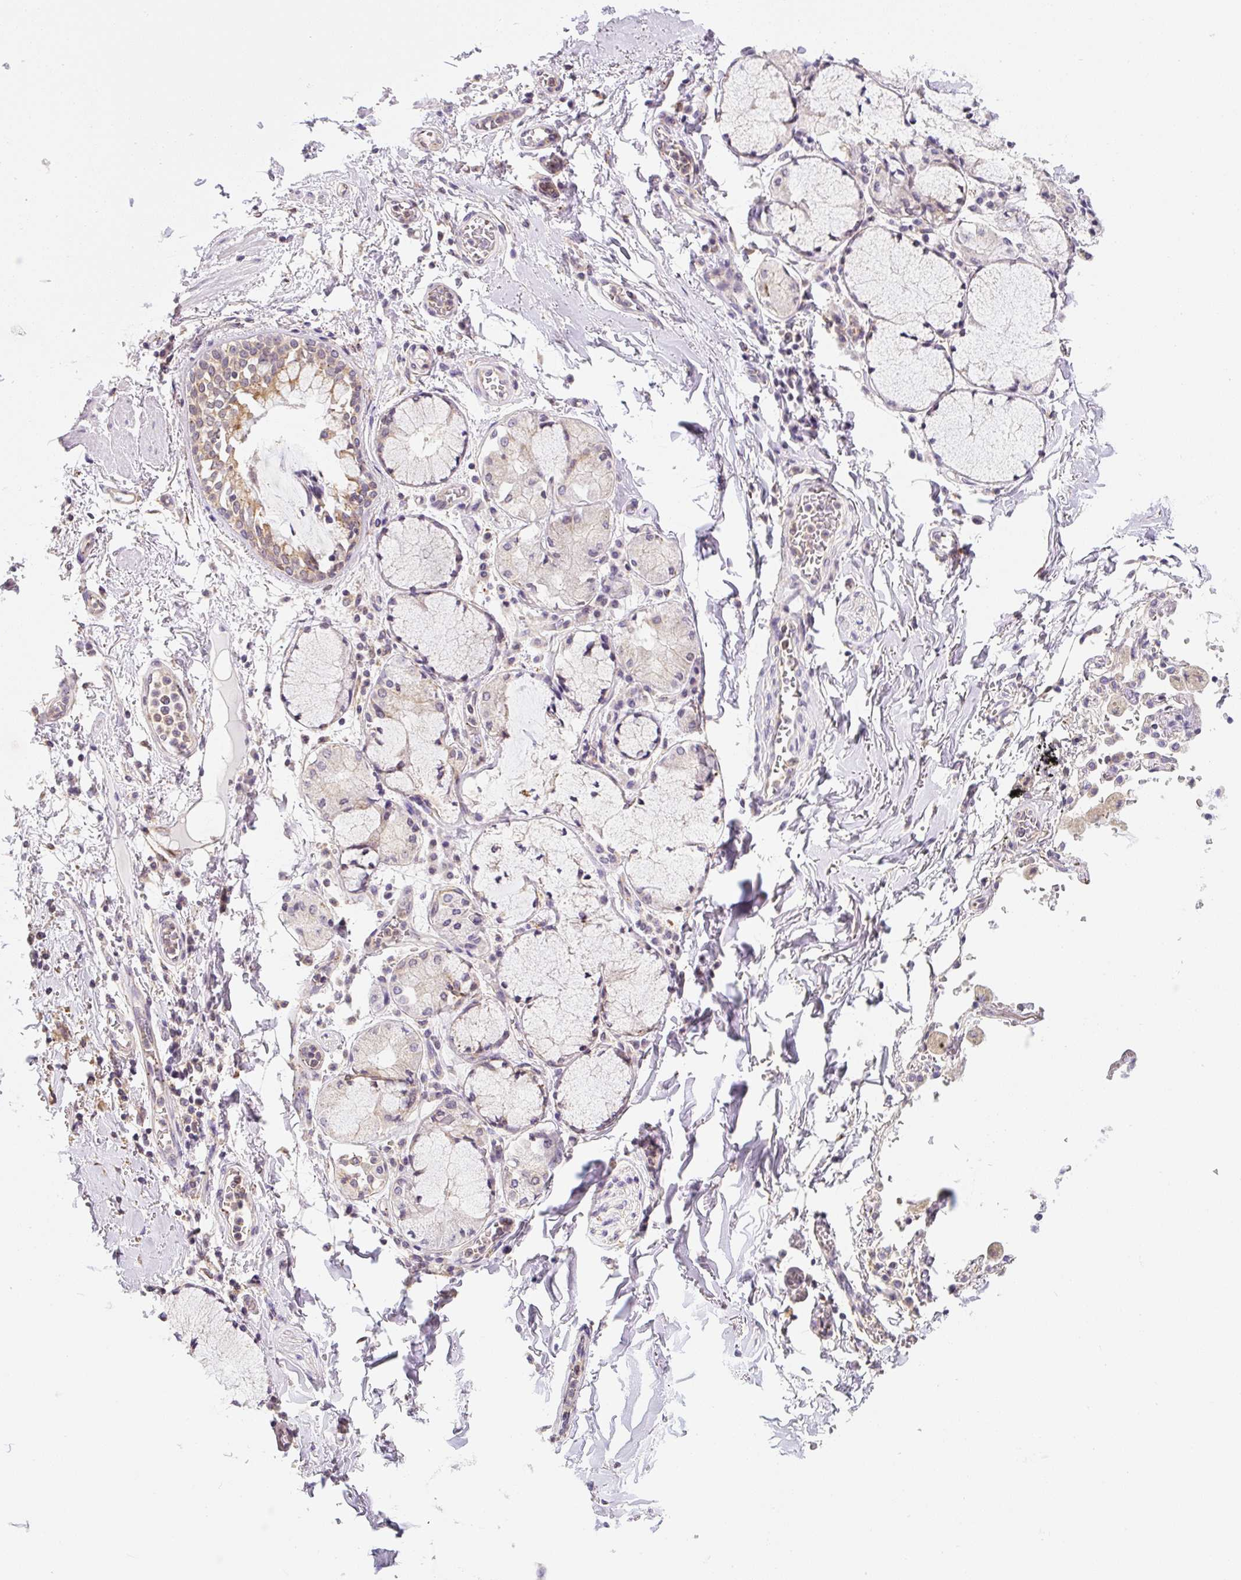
{"staining": {"intensity": "negative", "quantity": "none", "location": "none"}, "tissue": "soft tissue", "cell_type": "Fibroblasts", "image_type": "normal", "snomed": [{"axis": "morphology", "description": "Normal tissue, NOS"}, {"axis": "morphology", "description": "Degeneration, NOS"}, {"axis": "topography", "description": "Cartilage tissue"}, {"axis": "topography", "description": "Lung"}], "caption": "Immunohistochemical staining of unremarkable soft tissue displays no significant positivity in fibroblasts. The staining was performed using DAB (3,3'-diaminobenzidine) to visualize the protein expression in brown, while the nuclei were stained in blue with hematoxylin (Magnification: 20x).", "gene": "PLA2G4A", "patient": {"sex": "female", "age": 61}}